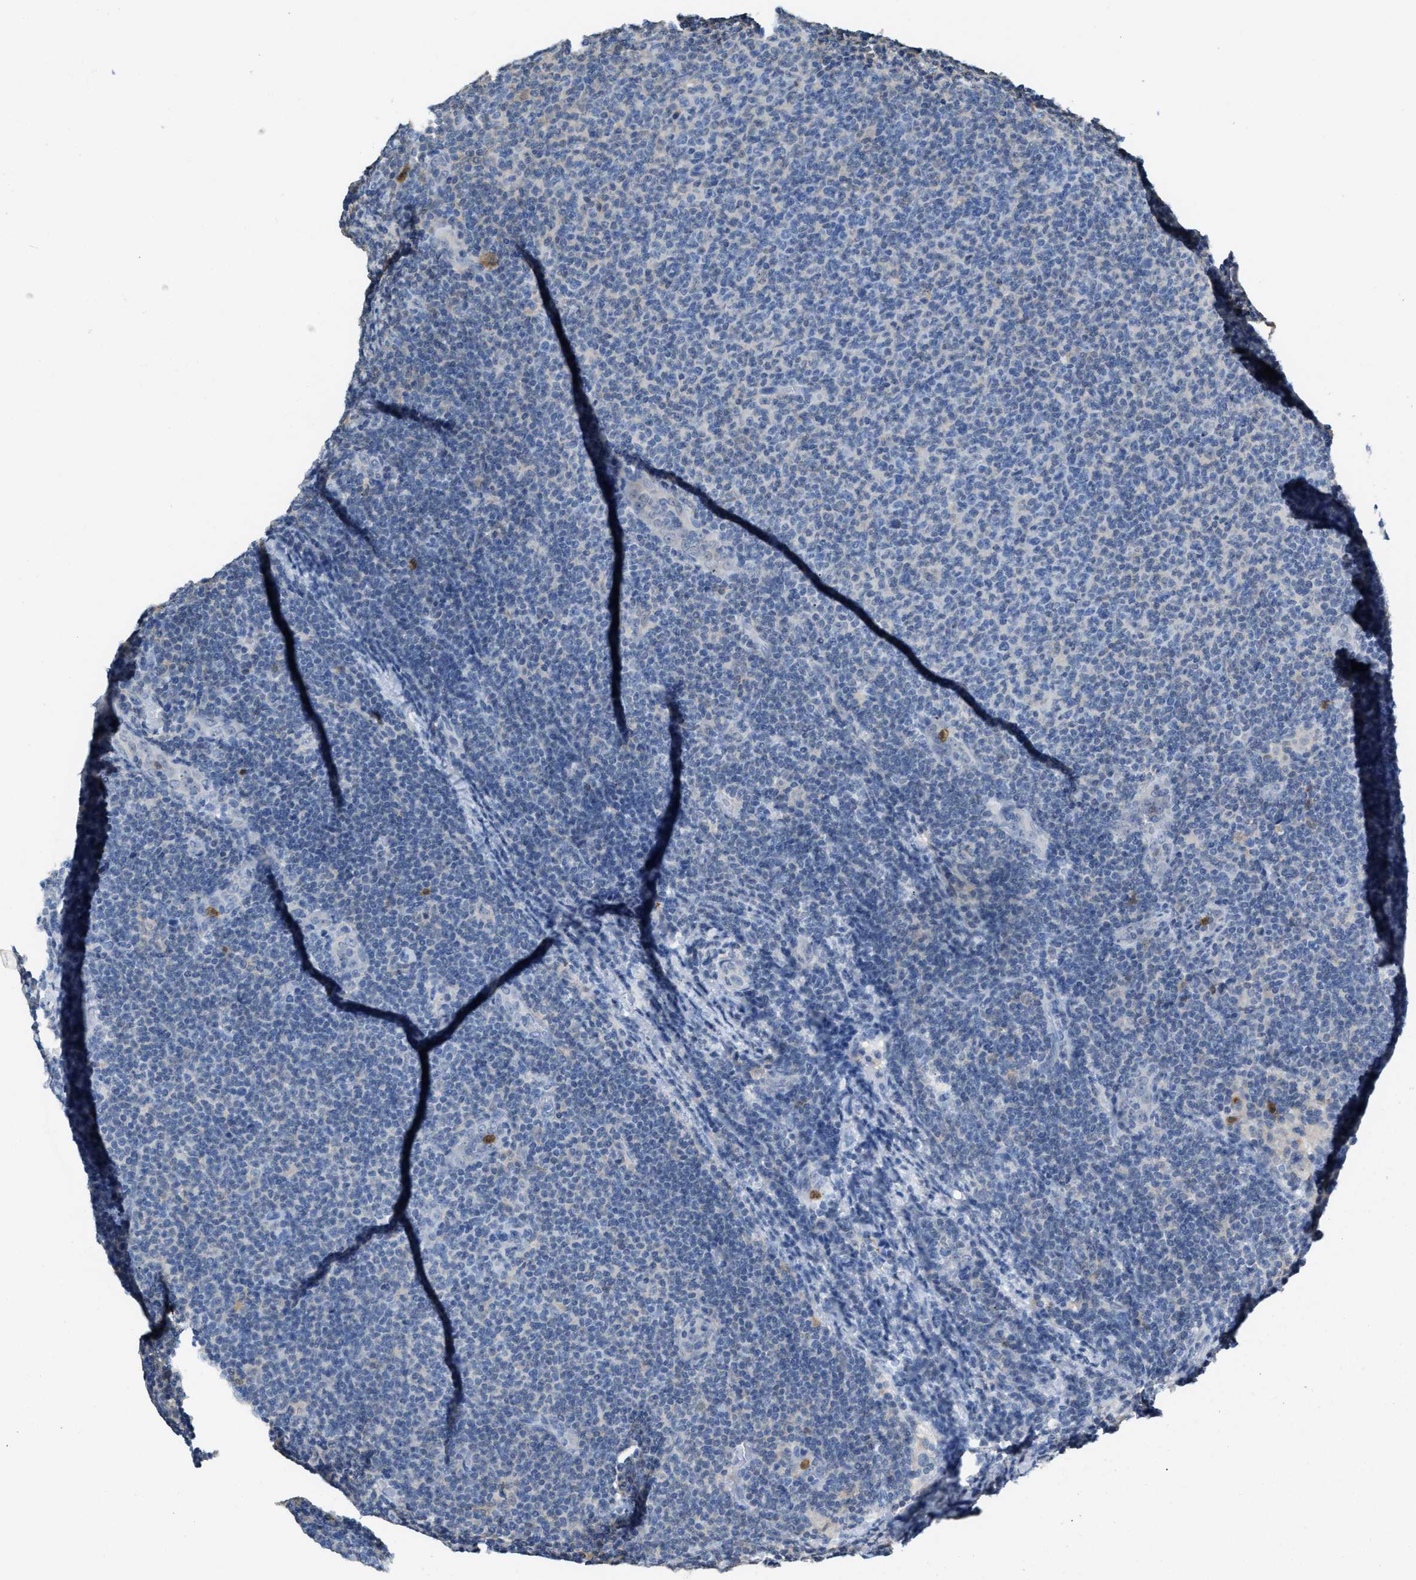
{"staining": {"intensity": "negative", "quantity": "none", "location": "none"}, "tissue": "lymphoma", "cell_type": "Tumor cells", "image_type": "cancer", "snomed": [{"axis": "morphology", "description": "Malignant lymphoma, non-Hodgkin's type, Low grade"}, {"axis": "topography", "description": "Lymph node"}], "caption": "Immunohistochemistry (IHC) of lymphoma exhibits no positivity in tumor cells.", "gene": "SERPINB1", "patient": {"sex": "male", "age": 66}}